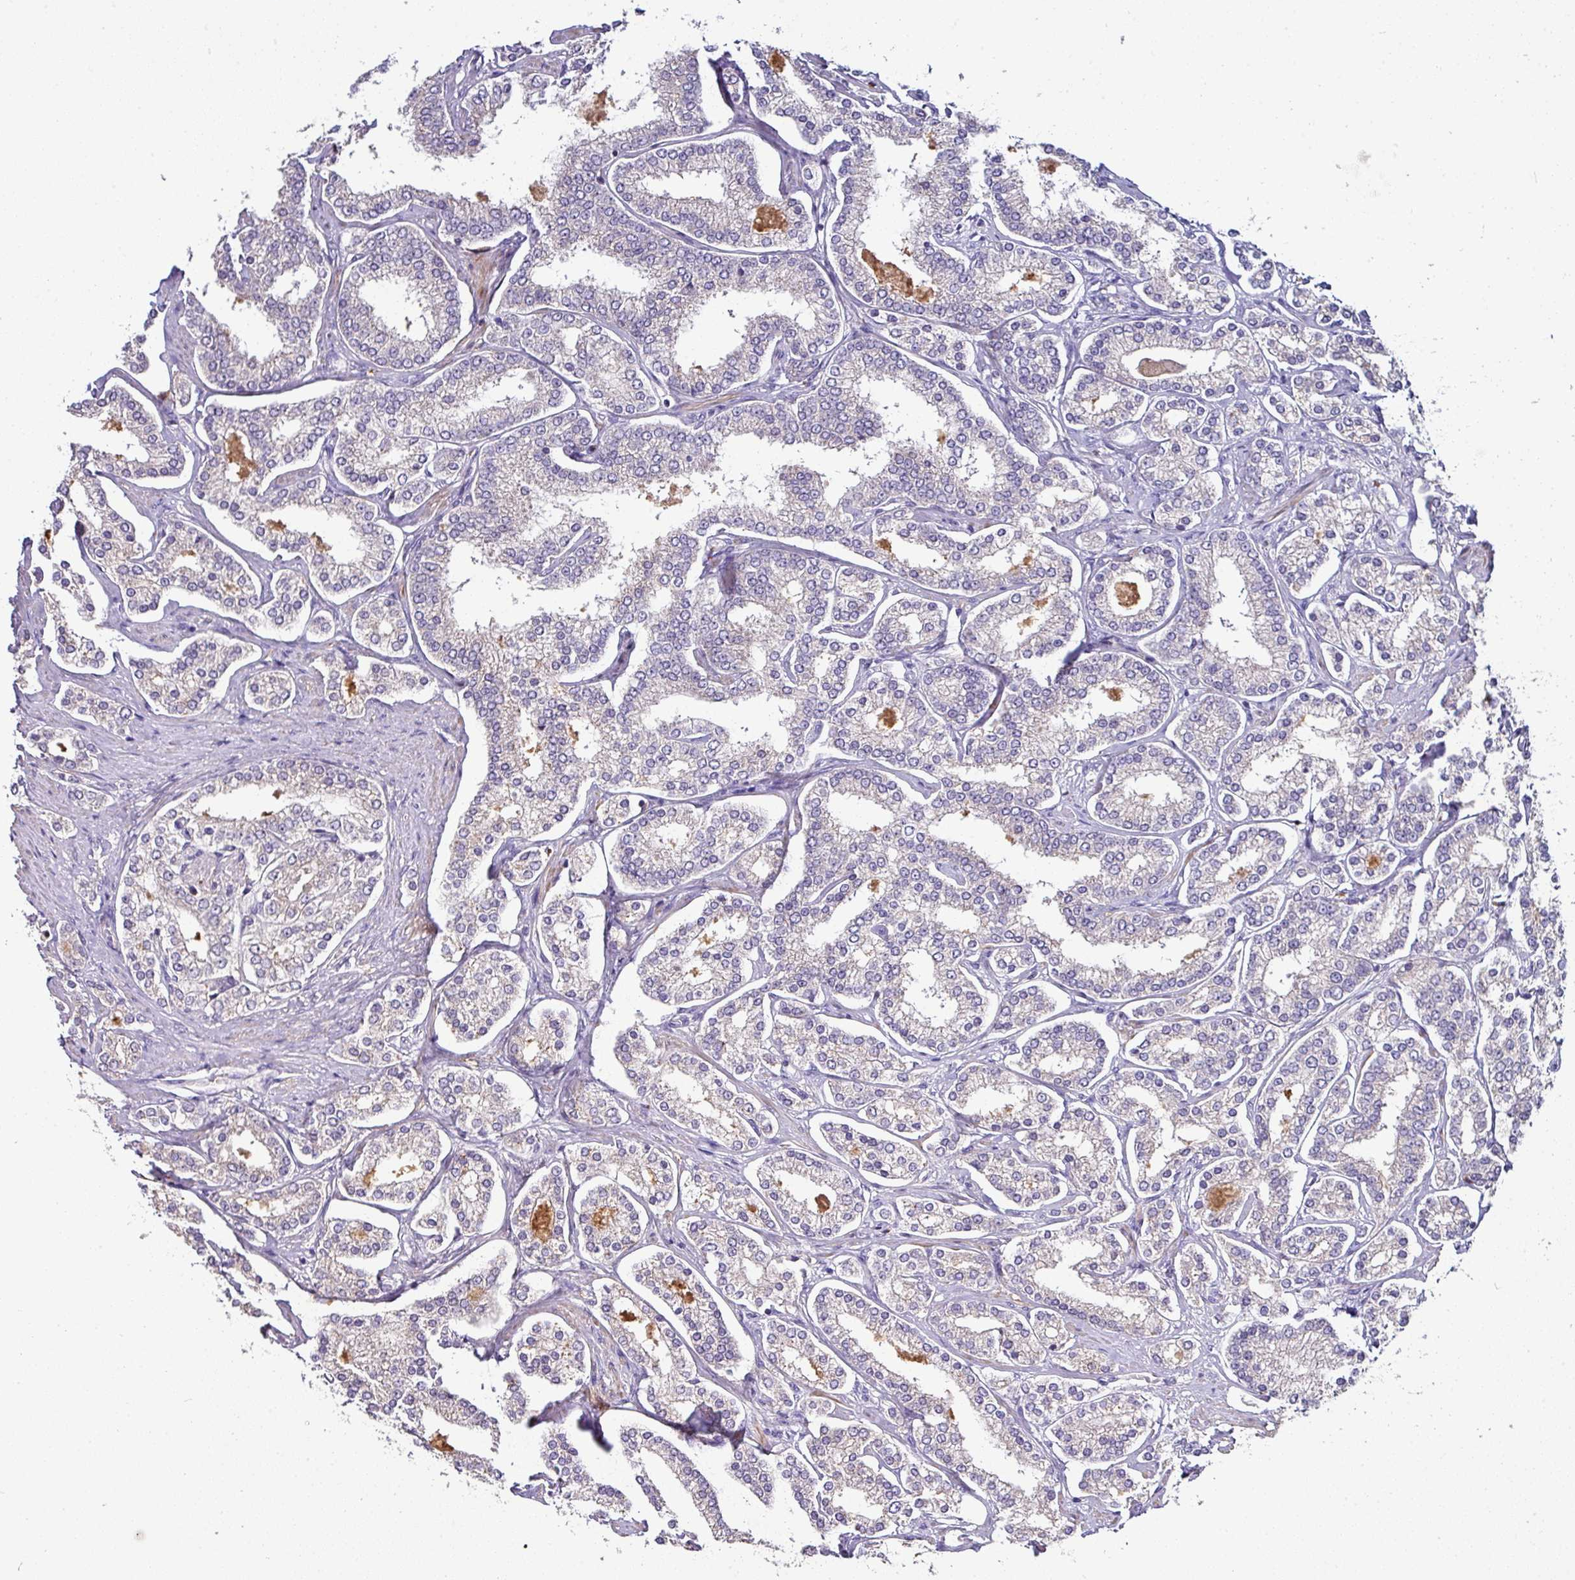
{"staining": {"intensity": "weak", "quantity": "<25%", "location": "cytoplasmic/membranous"}, "tissue": "prostate cancer", "cell_type": "Tumor cells", "image_type": "cancer", "snomed": [{"axis": "morphology", "description": "Normal tissue, NOS"}, {"axis": "morphology", "description": "Adenocarcinoma, High grade"}, {"axis": "topography", "description": "Prostate"}], "caption": "Immunohistochemistry micrograph of human prostate adenocarcinoma (high-grade) stained for a protein (brown), which exhibits no positivity in tumor cells.", "gene": "AEBP2", "patient": {"sex": "male", "age": 83}}